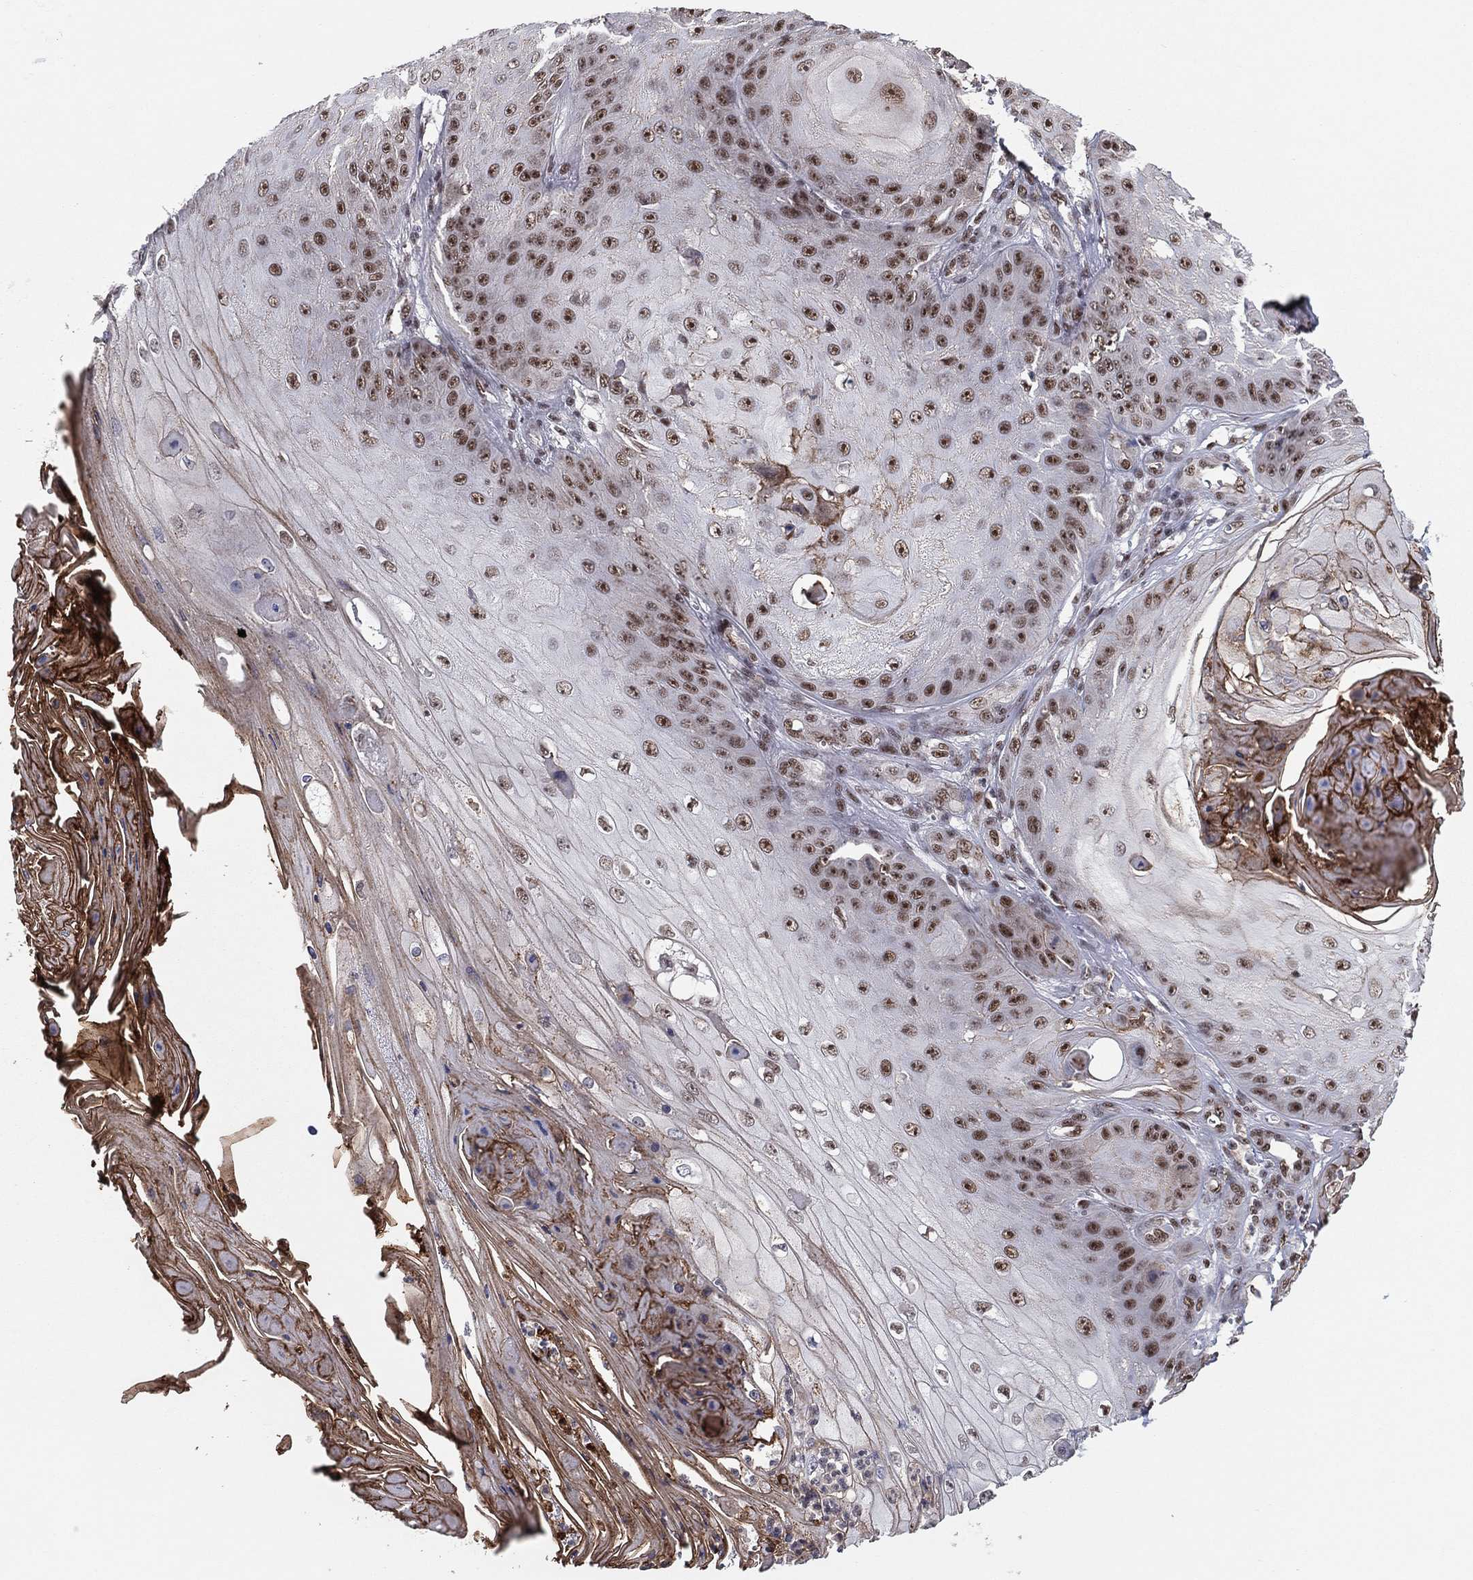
{"staining": {"intensity": "moderate", "quantity": "25%-75%", "location": "nuclear"}, "tissue": "skin cancer", "cell_type": "Tumor cells", "image_type": "cancer", "snomed": [{"axis": "morphology", "description": "Squamous cell carcinoma, NOS"}, {"axis": "topography", "description": "Skin"}], "caption": "IHC micrograph of neoplastic tissue: skin cancer (squamous cell carcinoma) stained using immunohistochemistry (IHC) shows medium levels of moderate protein expression localized specifically in the nuclear of tumor cells, appearing as a nuclear brown color.", "gene": "GPALPP1", "patient": {"sex": "male", "age": 70}}